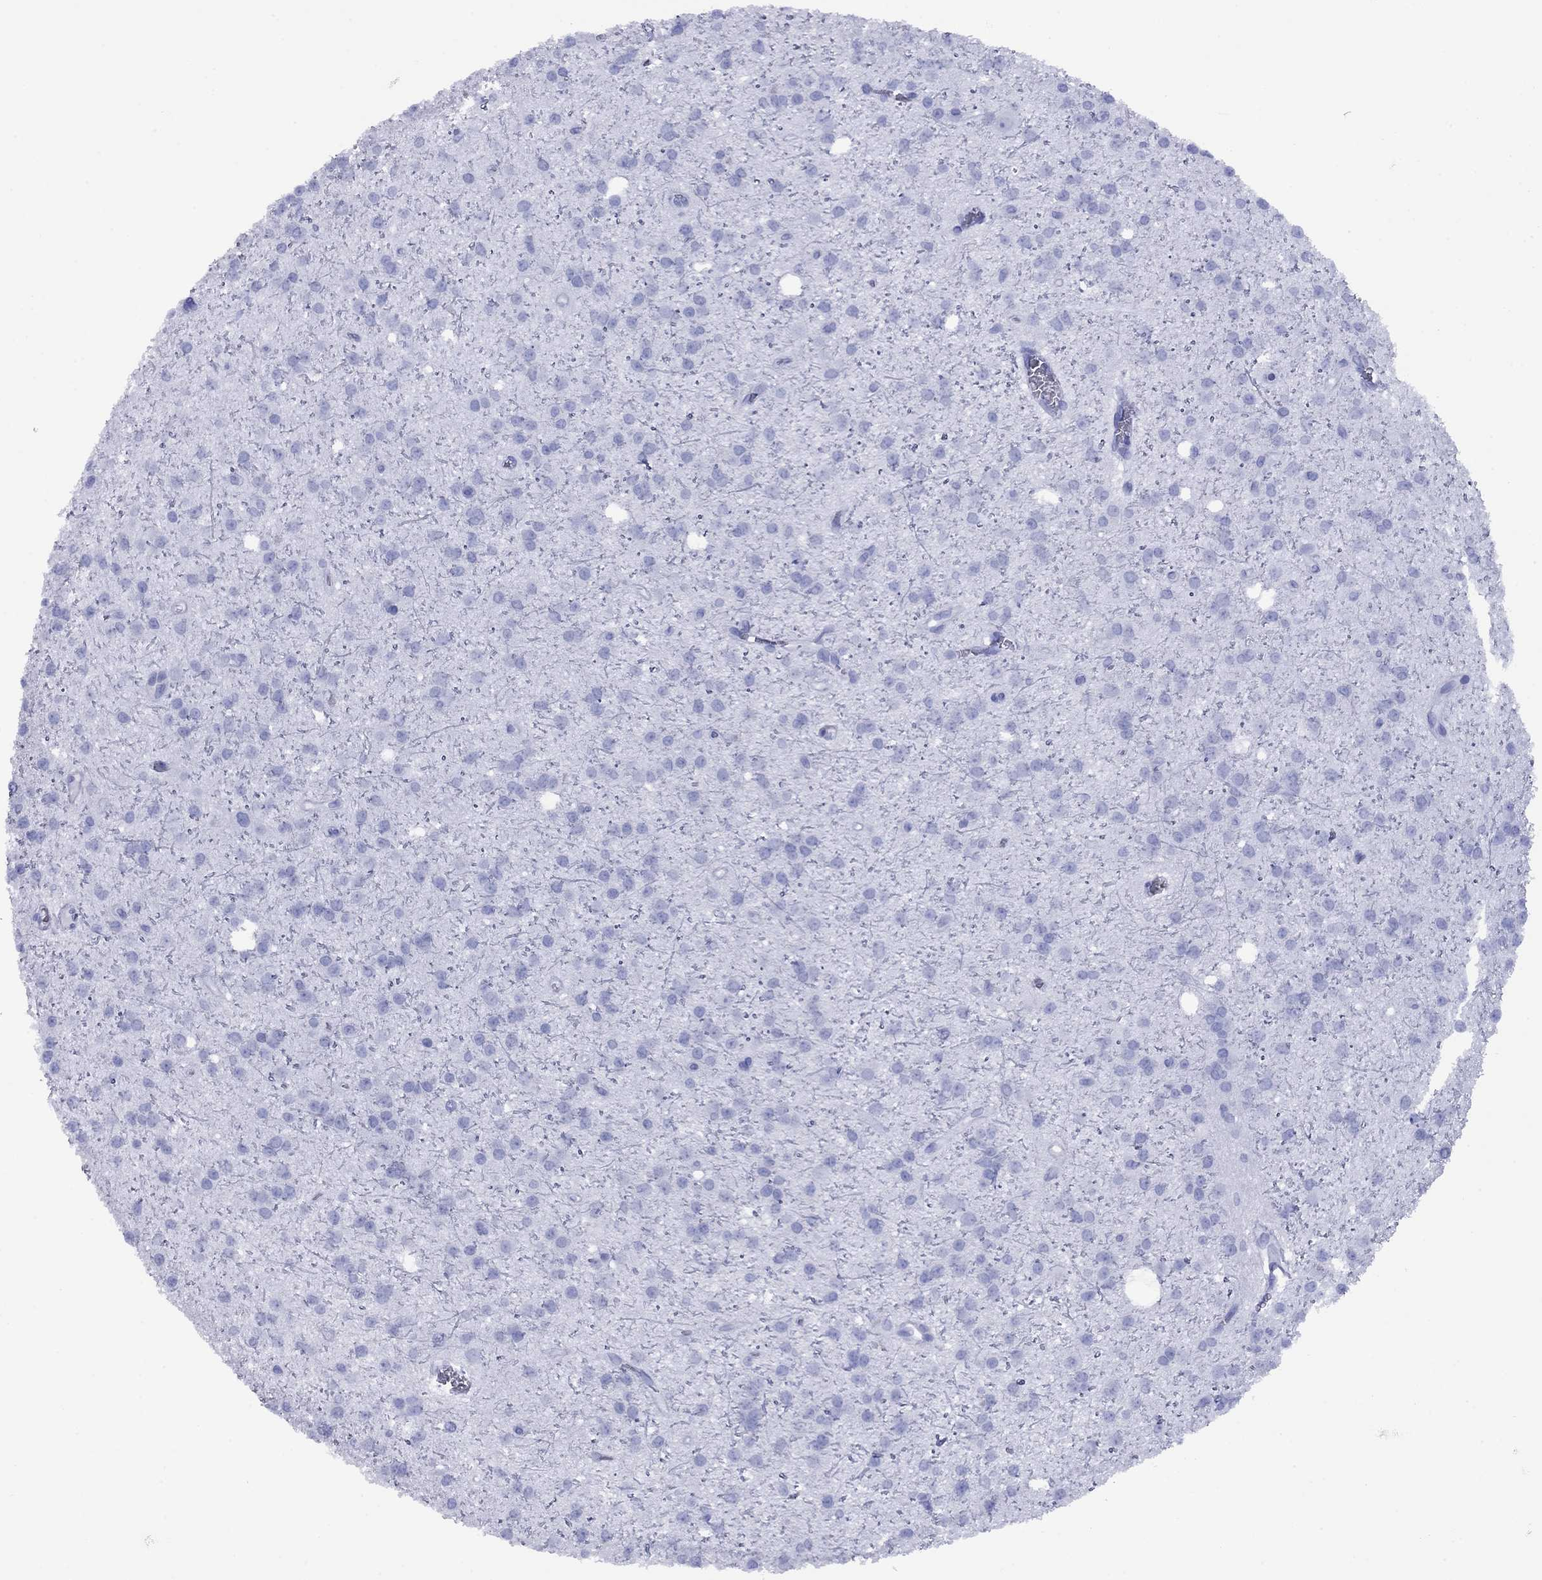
{"staining": {"intensity": "negative", "quantity": "none", "location": "none"}, "tissue": "glioma", "cell_type": "Tumor cells", "image_type": "cancer", "snomed": [{"axis": "morphology", "description": "Glioma, malignant, Low grade"}, {"axis": "topography", "description": "Brain"}], "caption": "Immunohistochemical staining of glioma reveals no significant expression in tumor cells.", "gene": "APOA2", "patient": {"sex": "male", "age": 27}}